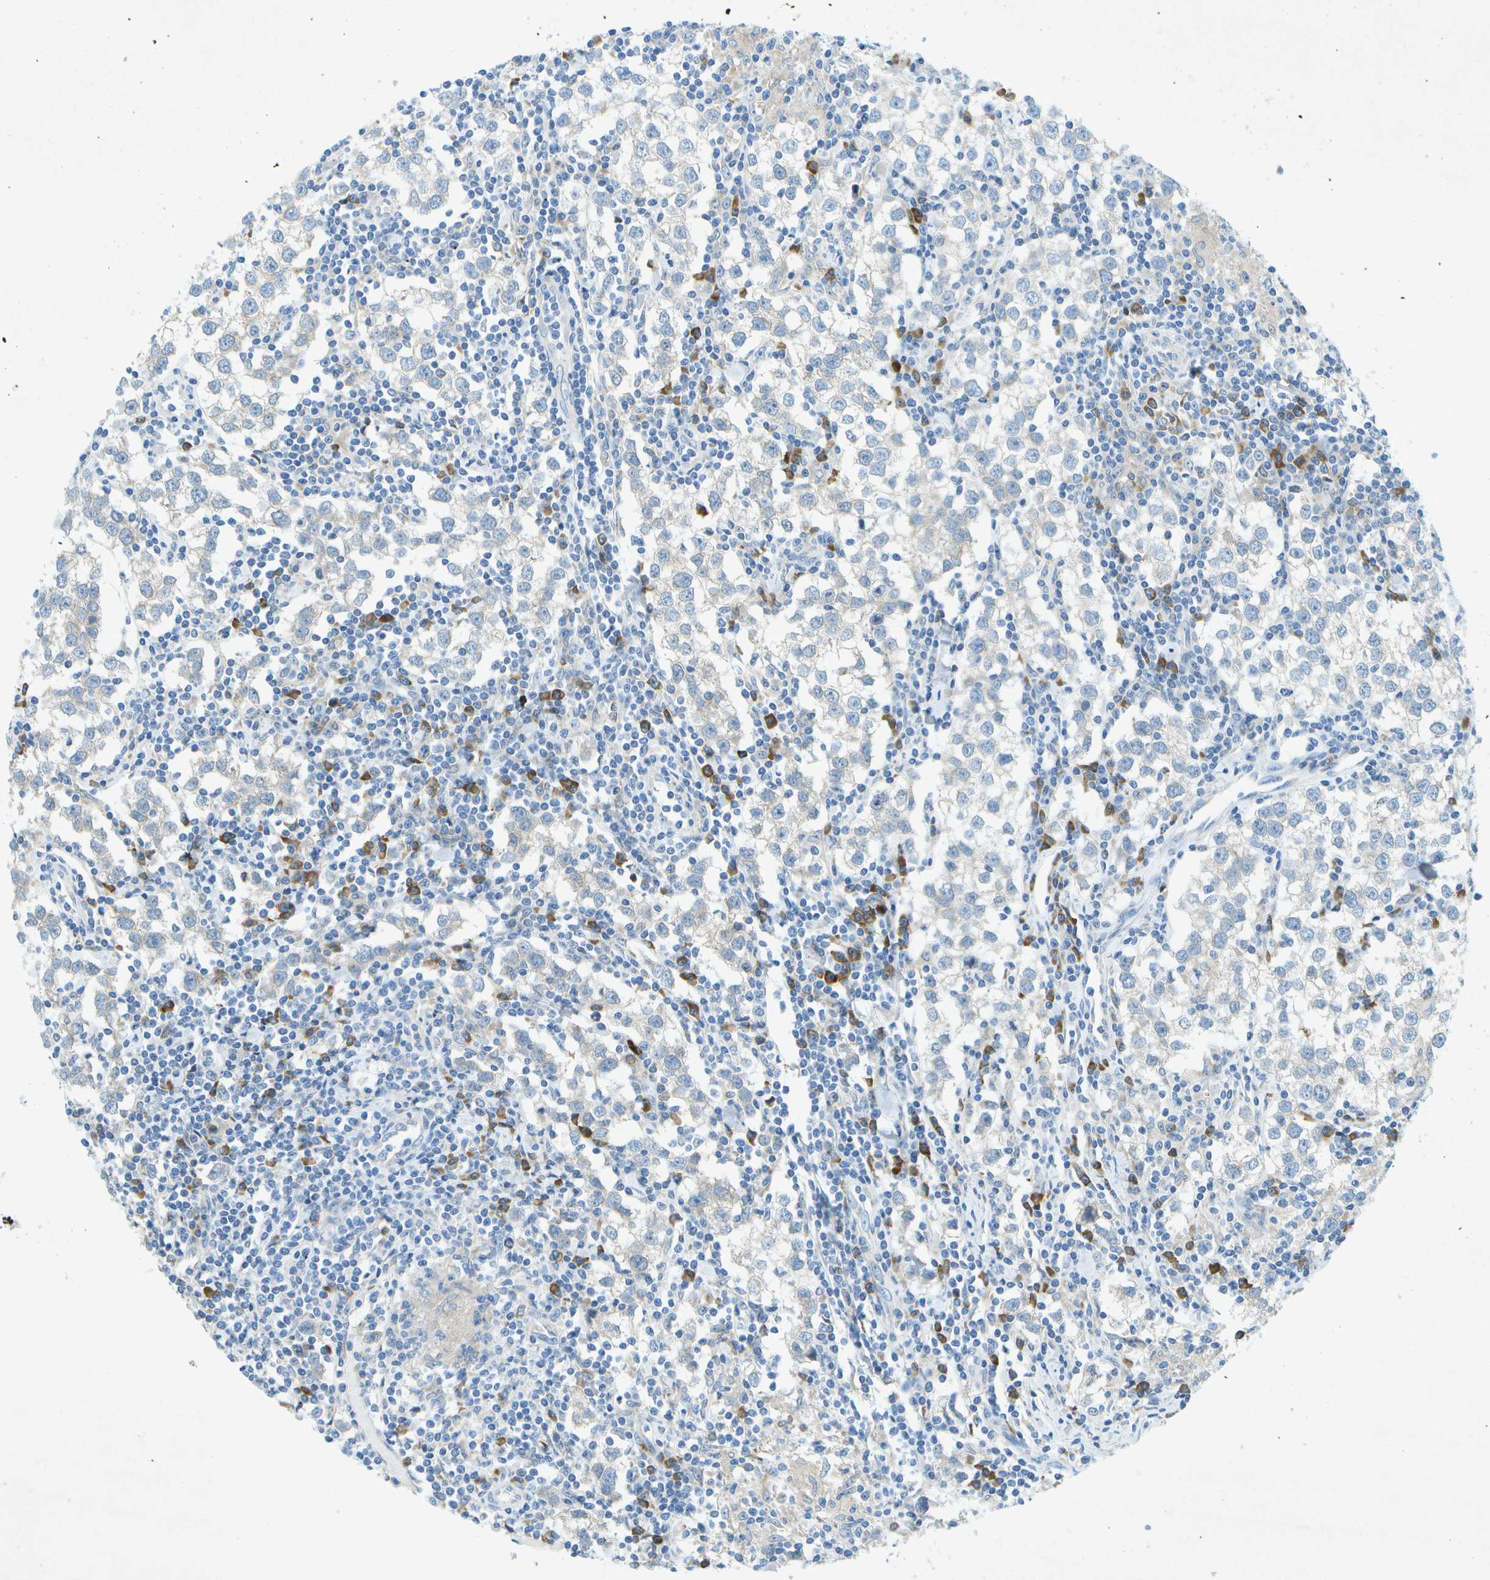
{"staining": {"intensity": "negative", "quantity": "none", "location": "none"}, "tissue": "testis cancer", "cell_type": "Tumor cells", "image_type": "cancer", "snomed": [{"axis": "morphology", "description": "Seminoma, NOS"}, {"axis": "morphology", "description": "Carcinoma, Embryonal, NOS"}, {"axis": "topography", "description": "Testis"}], "caption": "Human seminoma (testis) stained for a protein using immunohistochemistry demonstrates no expression in tumor cells.", "gene": "WNK2", "patient": {"sex": "male", "age": 36}}